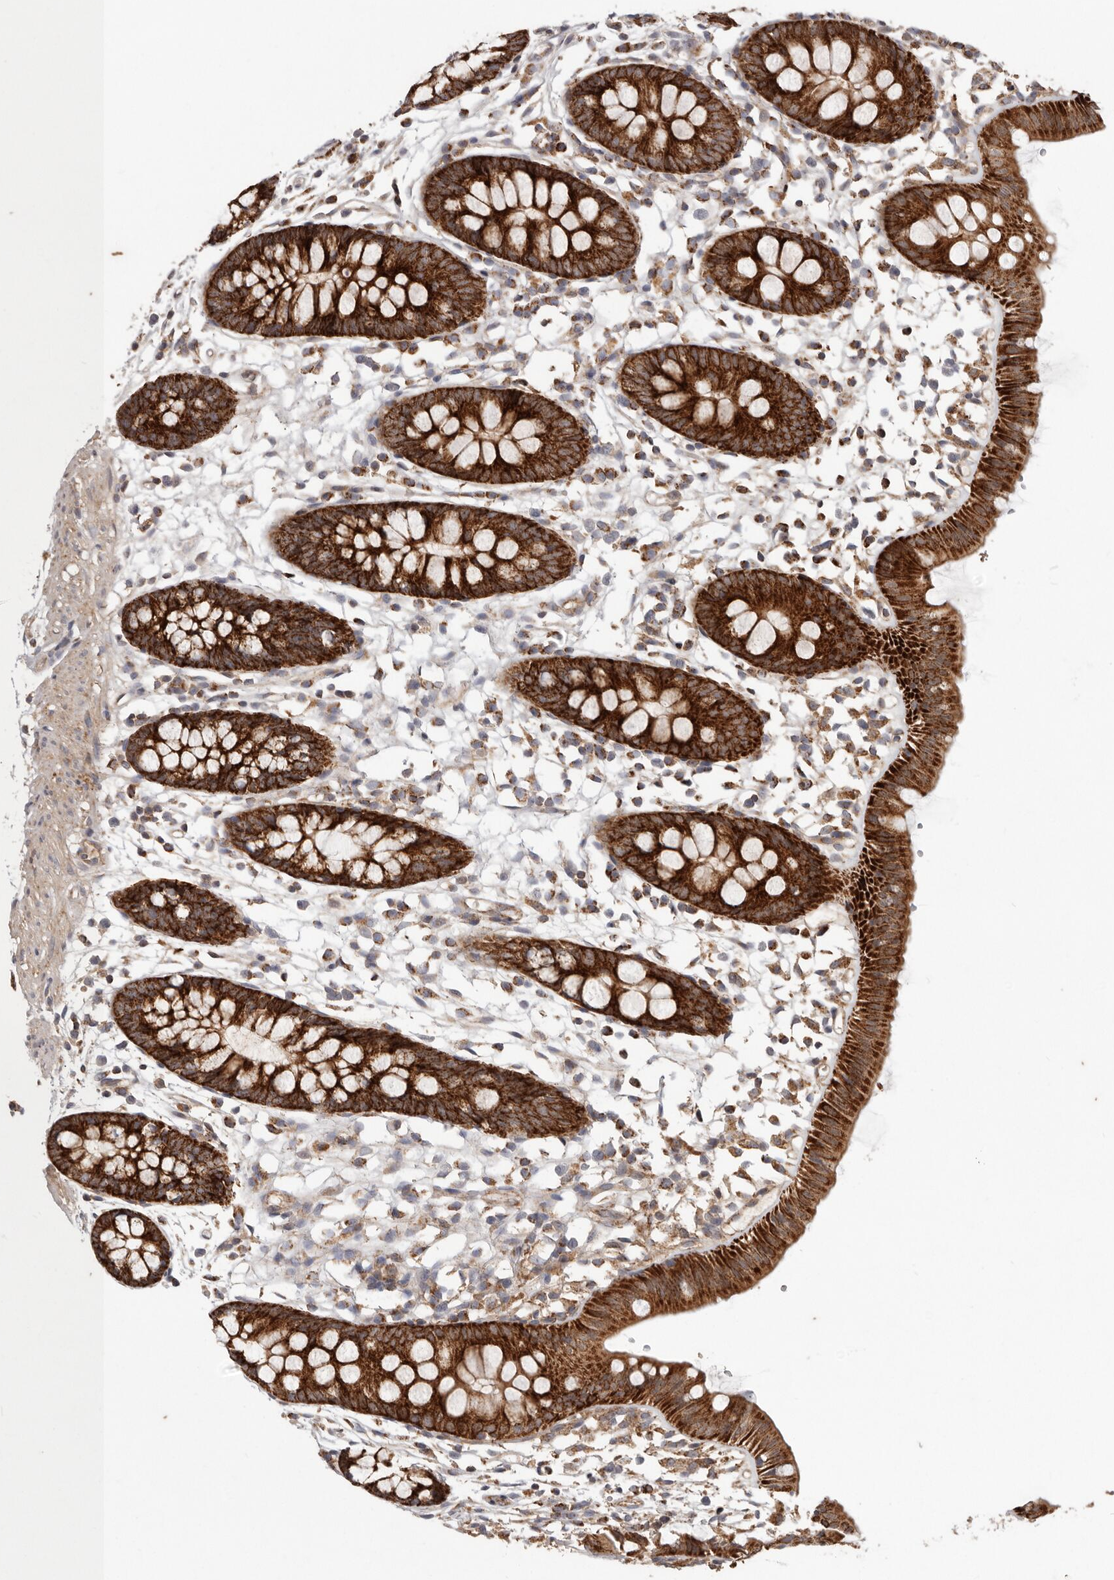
{"staining": {"intensity": "weak", "quantity": ">75%", "location": "cytoplasmic/membranous"}, "tissue": "colon", "cell_type": "Endothelial cells", "image_type": "normal", "snomed": [{"axis": "morphology", "description": "Normal tissue, NOS"}, {"axis": "topography", "description": "Colon"}], "caption": "Weak cytoplasmic/membranous expression is present in approximately >75% of endothelial cells in normal colon. (IHC, brightfield microscopy, high magnification).", "gene": "MRPS10", "patient": {"sex": "male", "age": 56}}